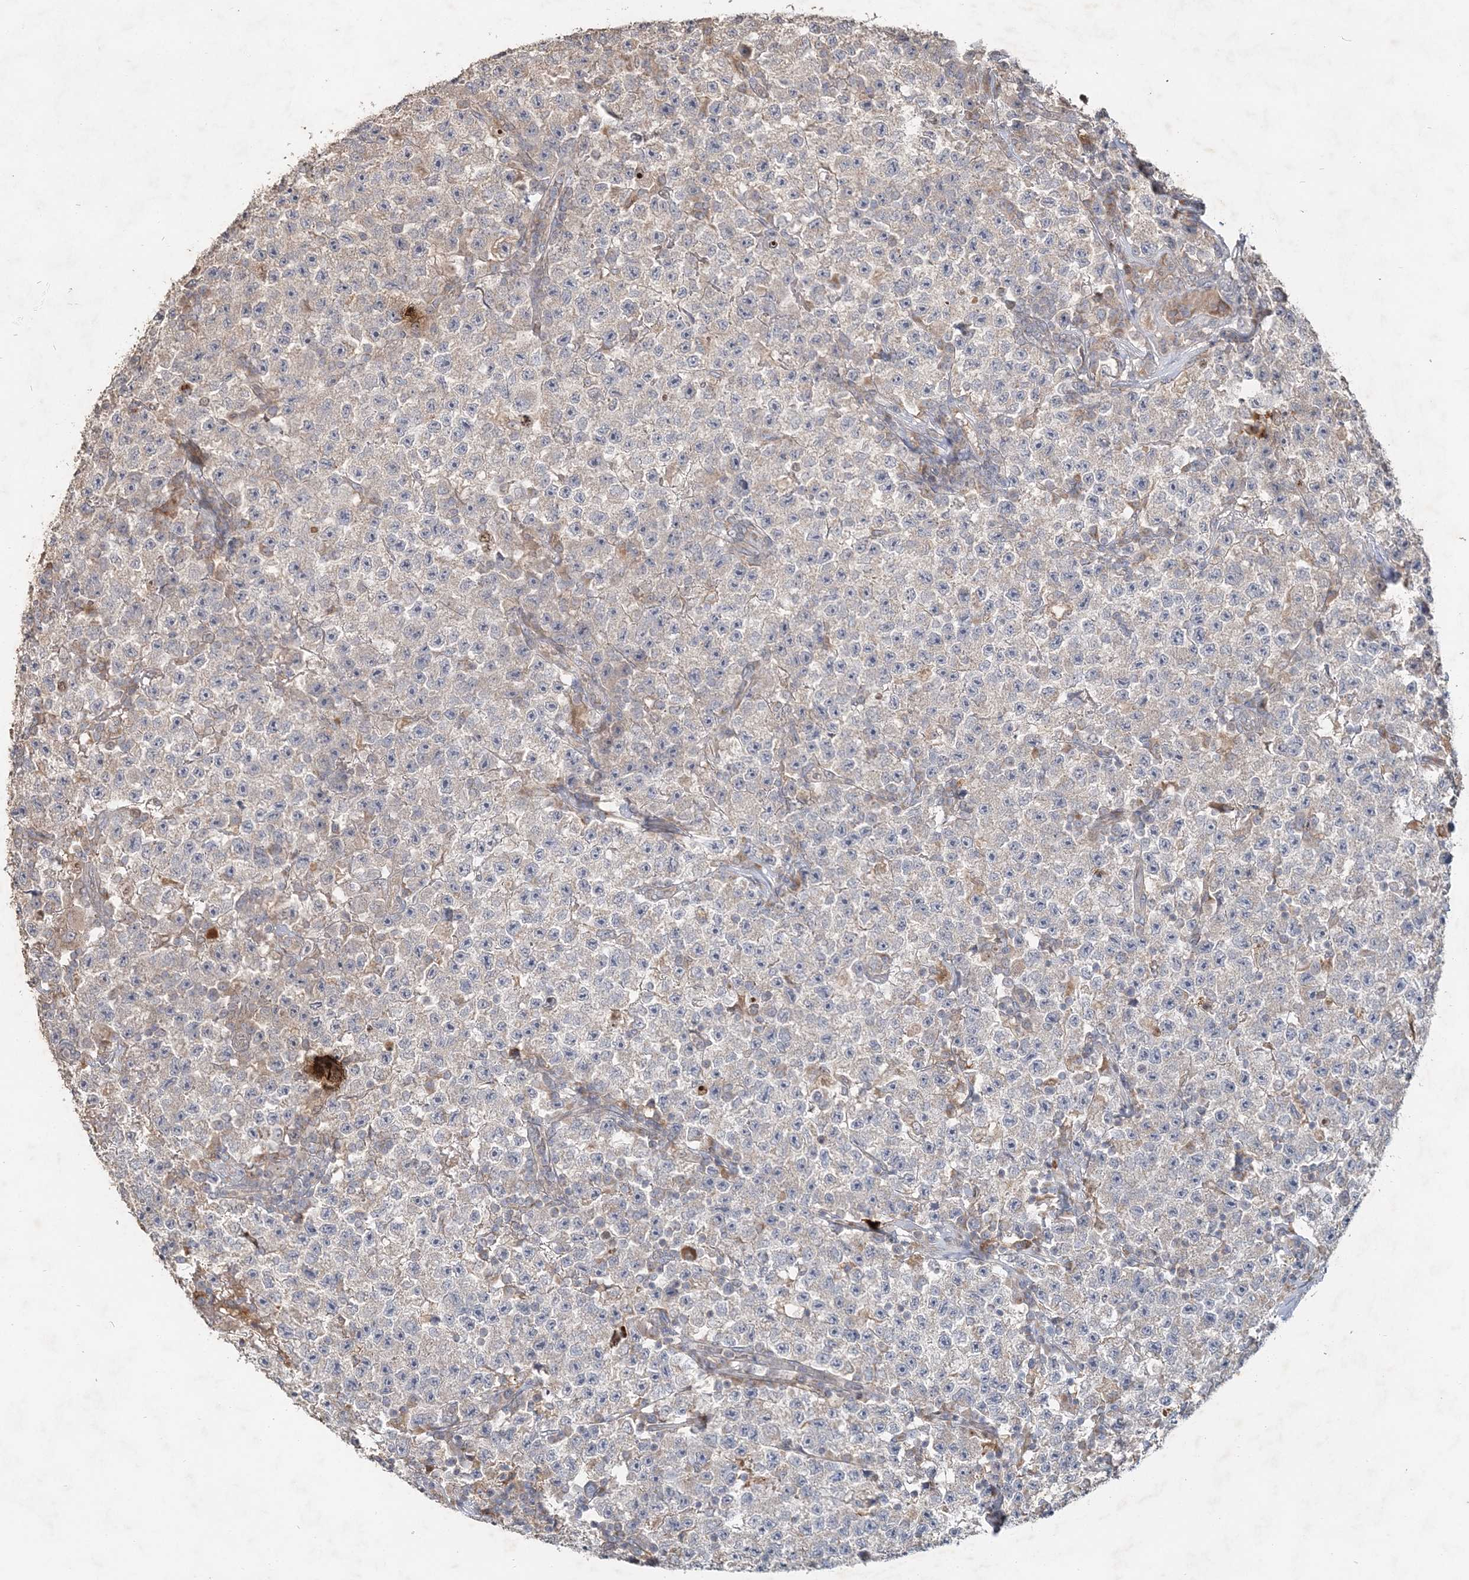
{"staining": {"intensity": "weak", "quantity": "<25%", "location": "cytoplasmic/membranous"}, "tissue": "testis cancer", "cell_type": "Tumor cells", "image_type": "cancer", "snomed": [{"axis": "morphology", "description": "Seminoma, NOS"}, {"axis": "topography", "description": "Testis"}], "caption": "The immunohistochemistry micrograph has no significant positivity in tumor cells of testis cancer (seminoma) tissue.", "gene": "RAB14", "patient": {"sex": "male", "age": 22}}